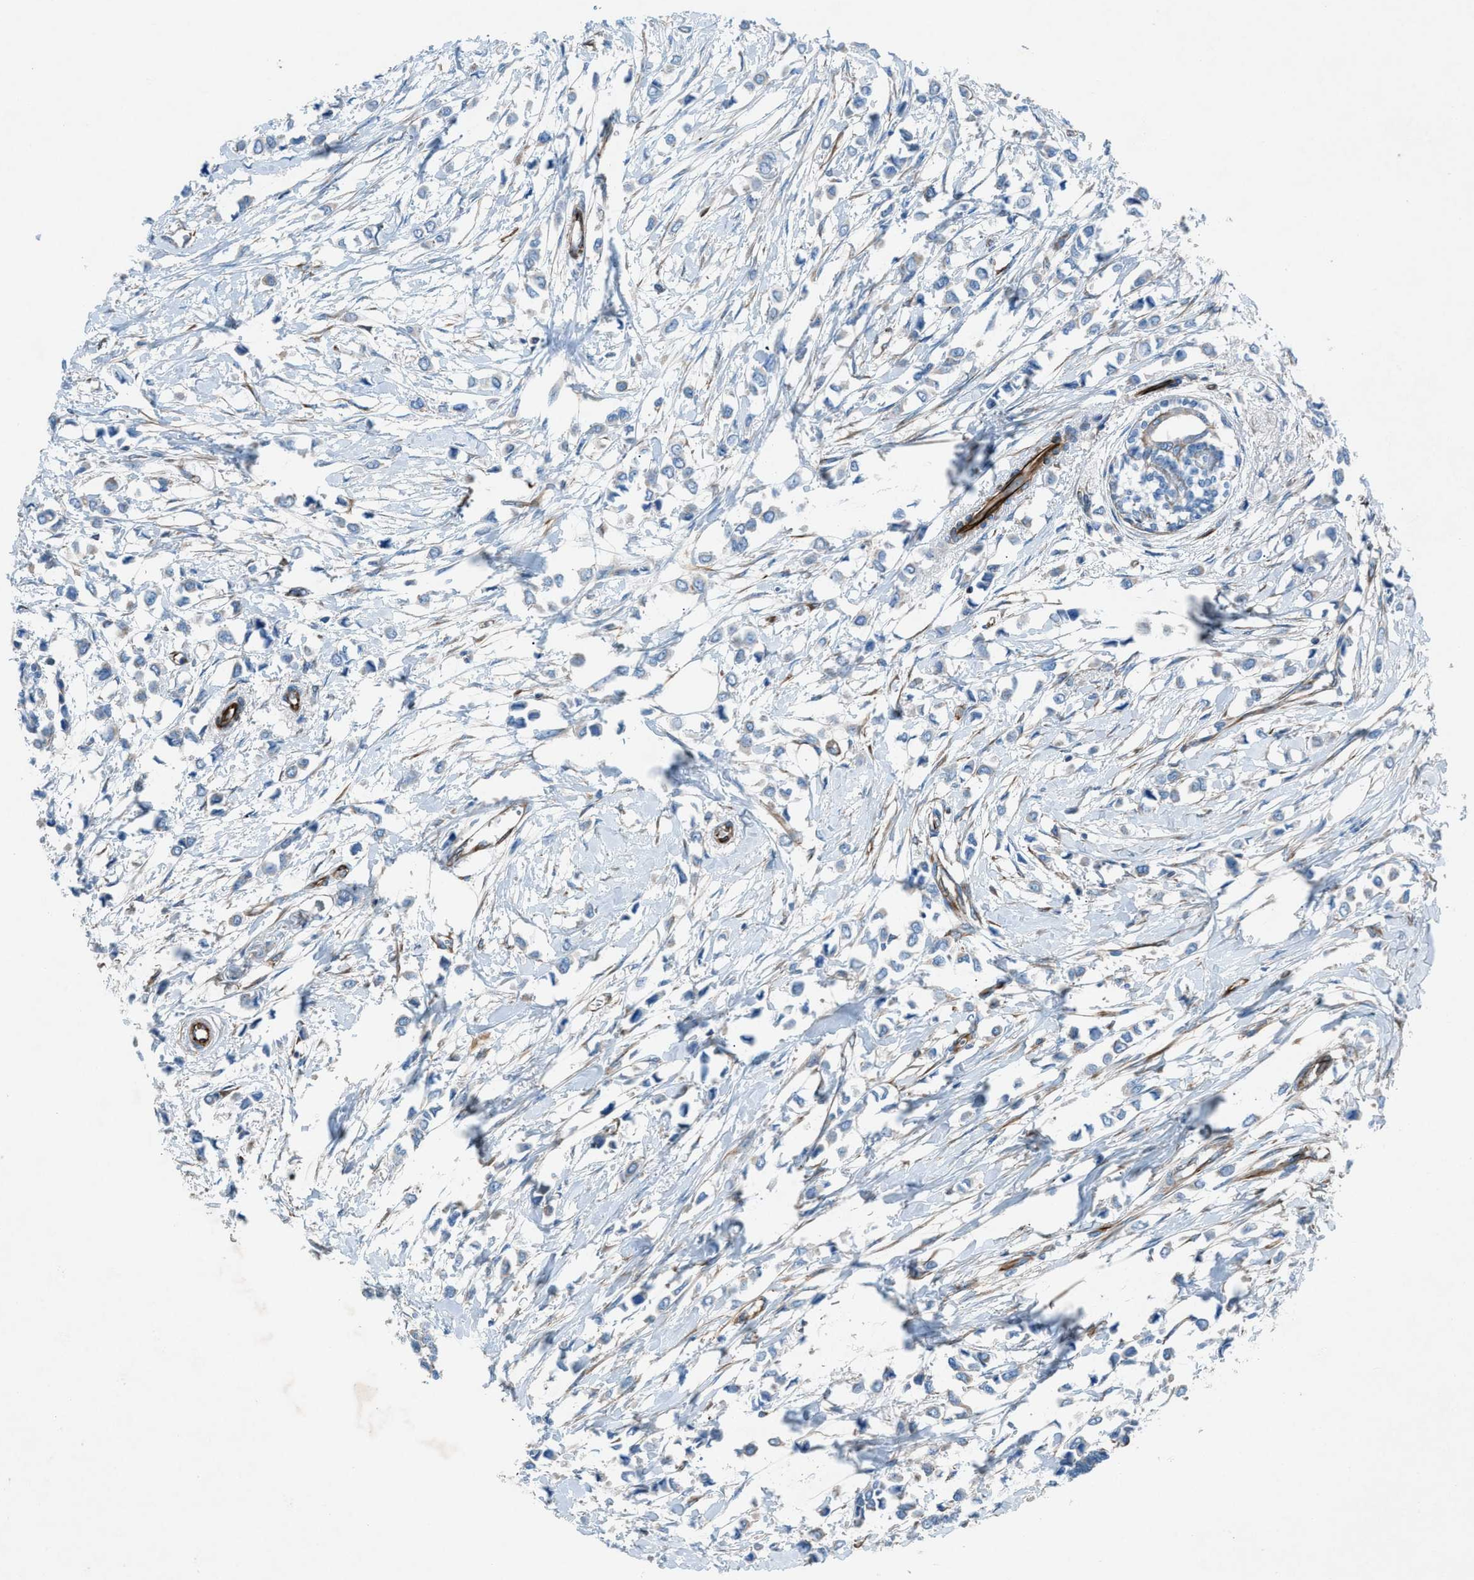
{"staining": {"intensity": "negative", "quantity": "none", "location": "none"}, "tissue": "breast cancer", "cell_type": "Tumor cells", "image_type": "cancer", "snomed": [{"axis": "morphology", "description": "Lobular carcinoma"}, {"axis": "topography", "description": "Breast"}], "caption": "Immunohistochemistry micrograph of neoplastic tissue: human breast lobular carcinoma stained with DAB (3,3'-diaminobenzidine) reveals no significant protein positivity in tumor cells.", "gene": "CABP7", "patient": {"sex": "female", "age": 51}}